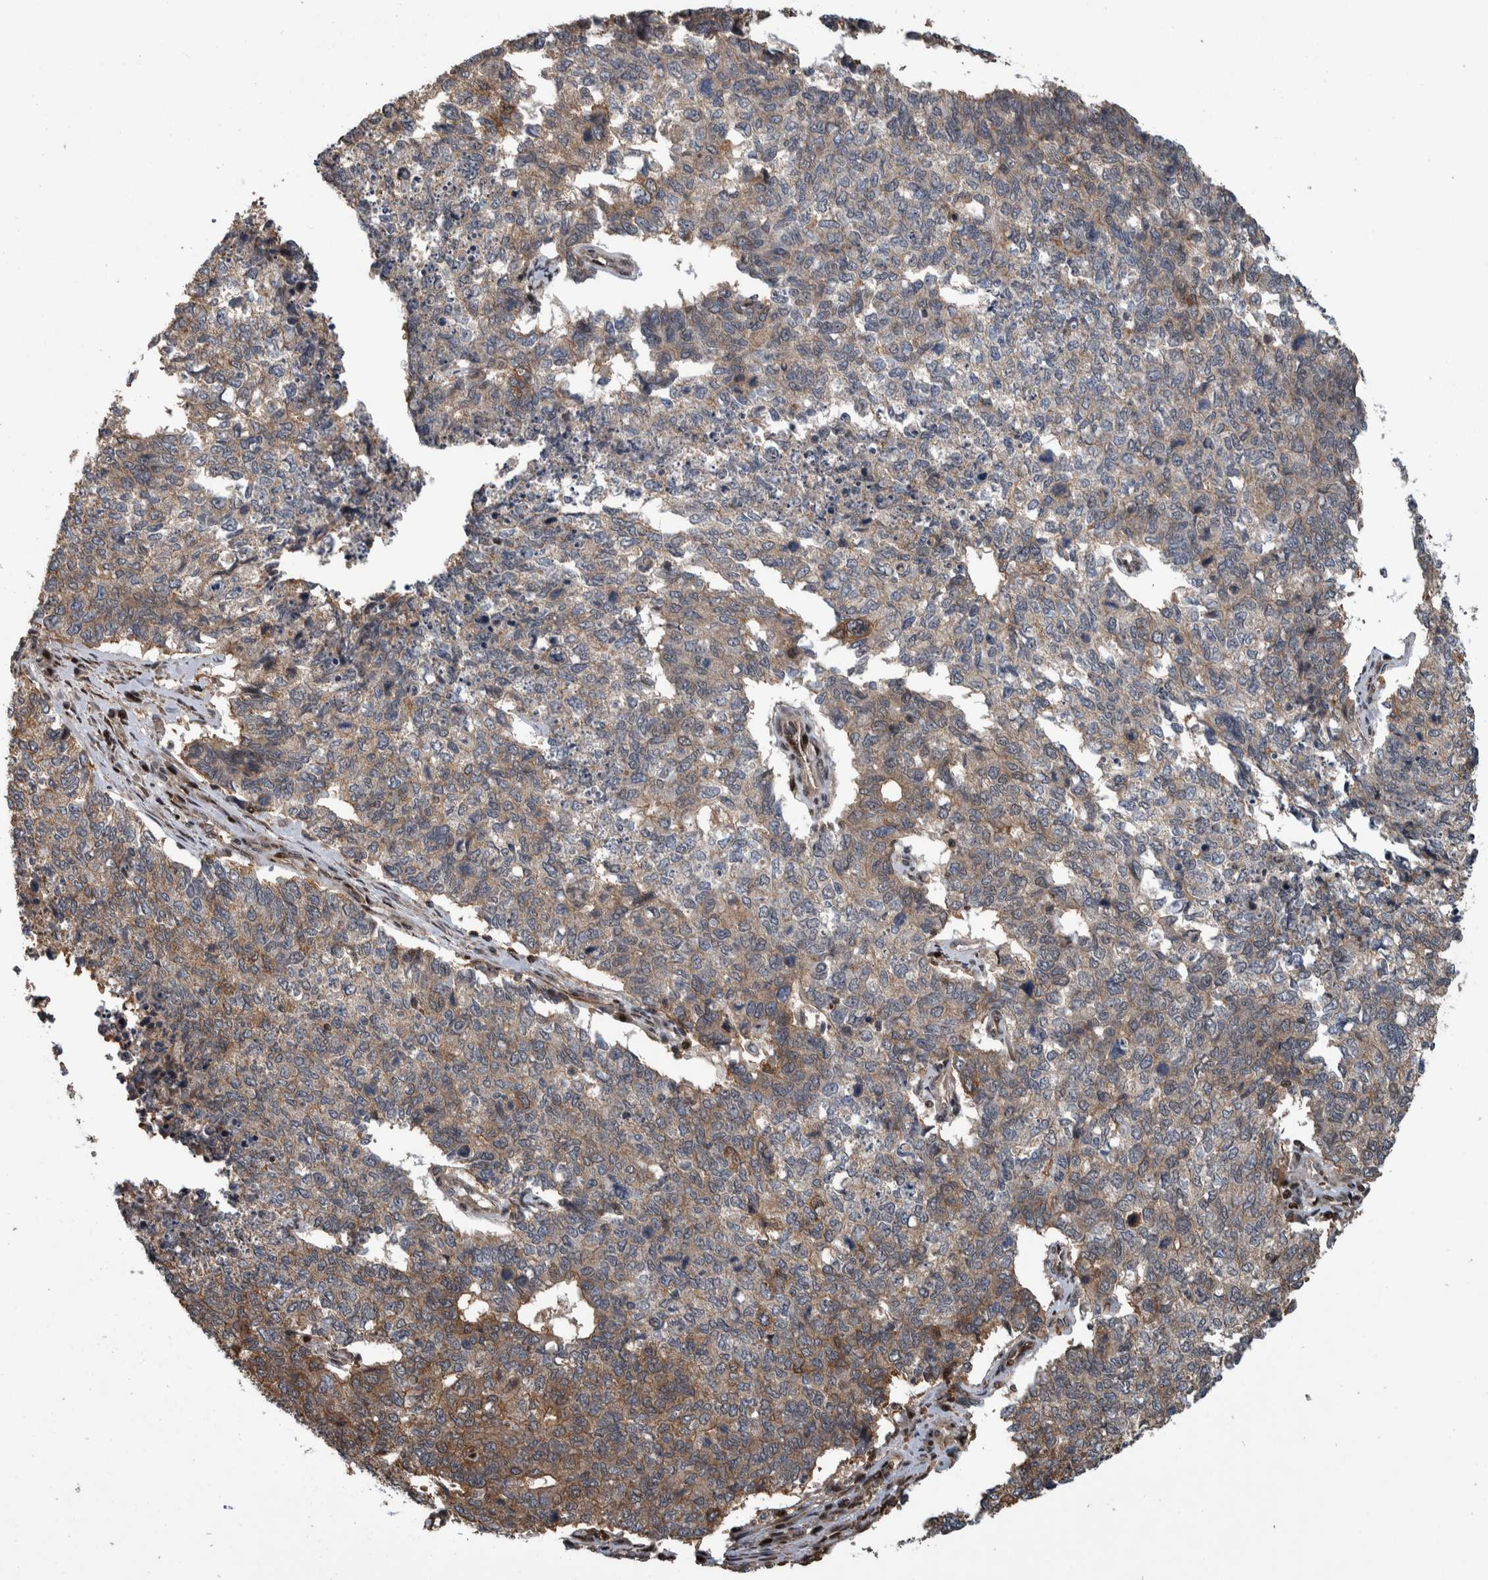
{"staining": {"intensity": "weak", "quantity": "25%-75%", "location": "cytoplasmic/membranous"}, "tissue": "cervical cancer", "cell_type": "Tumor cells", "image_type": "cancer", "snomed": [{"axis": "morphology", "description": "Squamous cell carcinoma, NOS"}, {"axis": "topography", "description": "Cervix"}], "caption": "This is a histology image of immunohistochemistry (IHC) staining of squamous cell carcinoma (cervical), which shows weak expression in the cytoplasmic/membranous of tumor cells.", "gene": "ARFGEF1", "patient": {"sex": "female", "age": 63}}